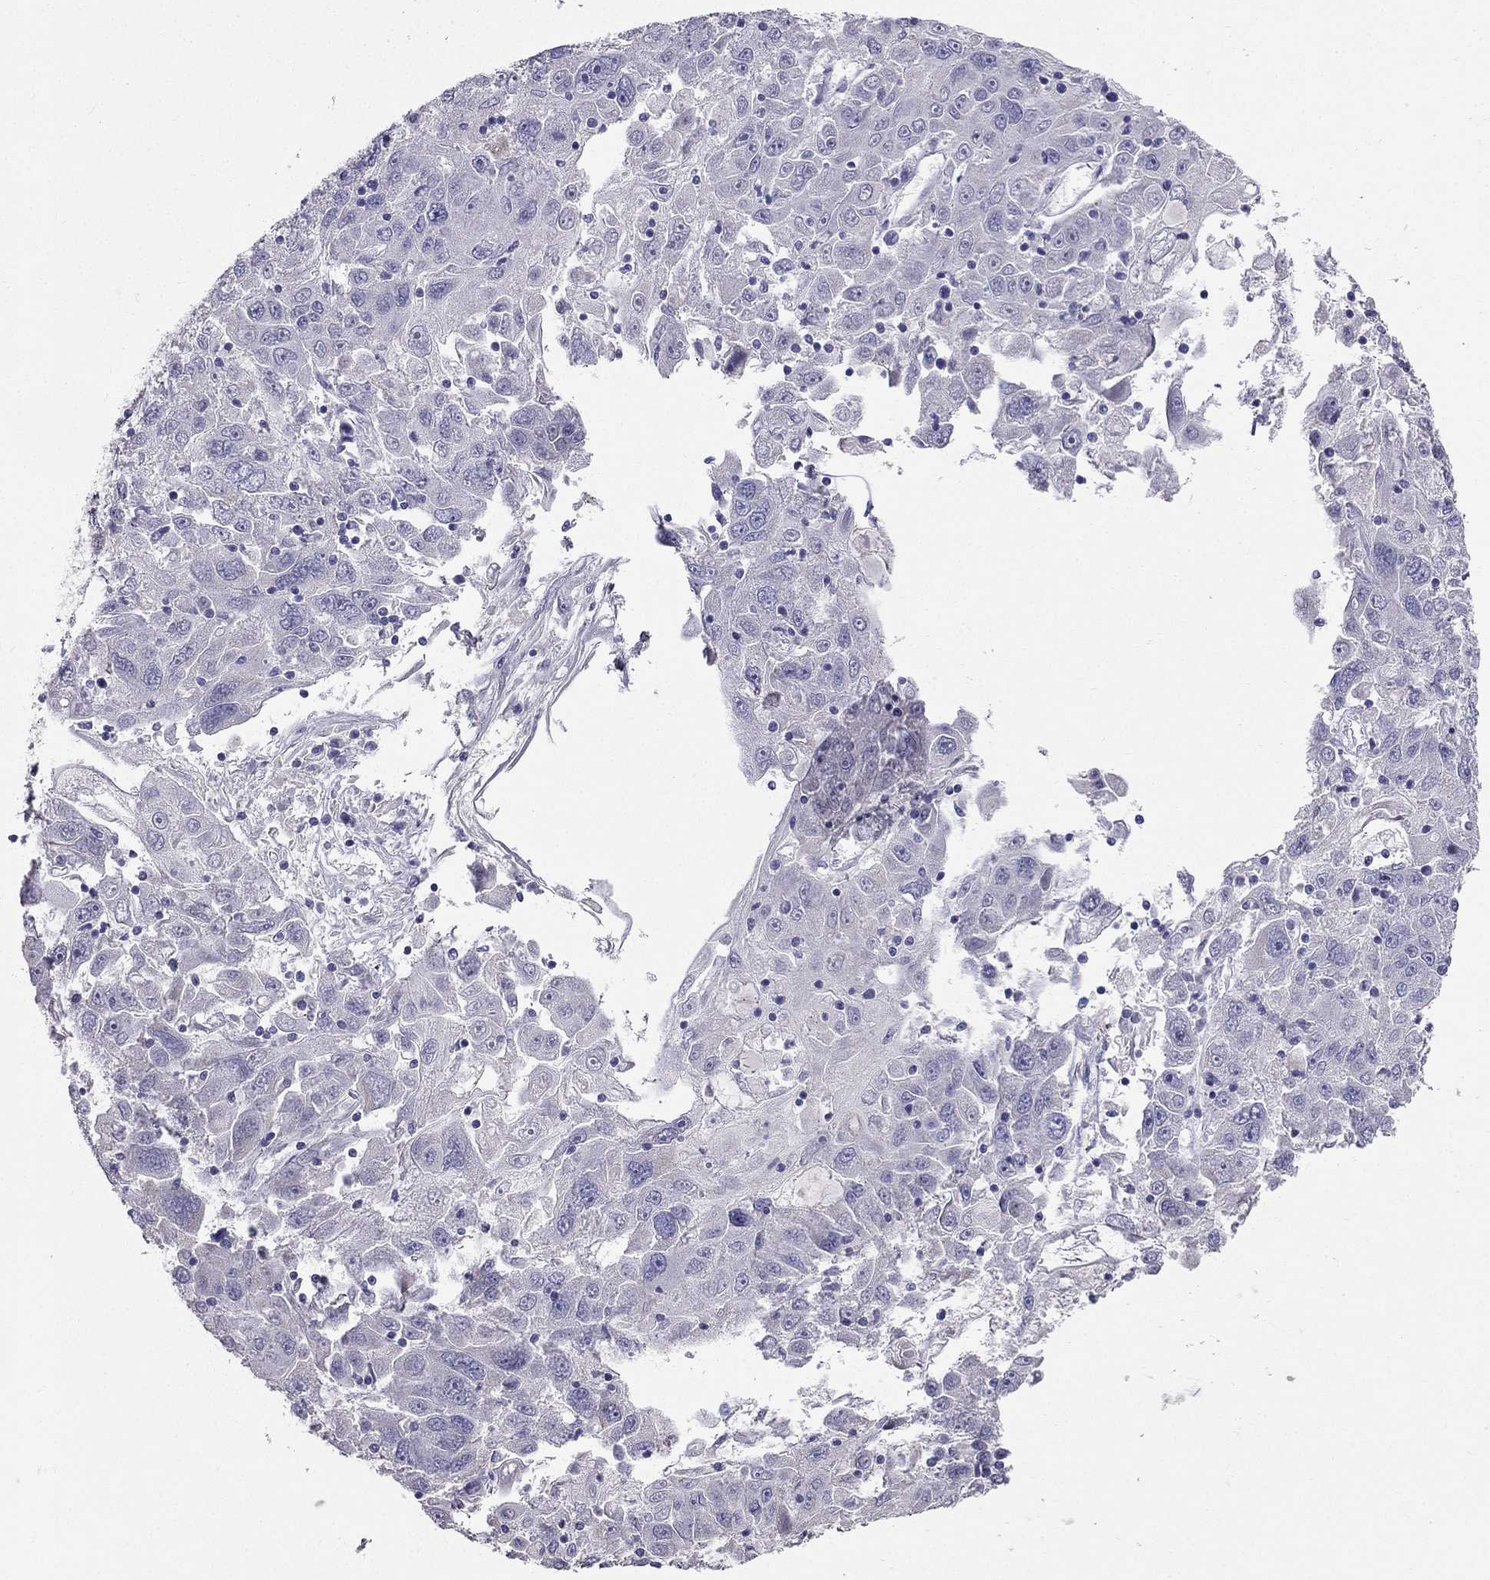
{"staining": {"intensity": "negative", "quantity": "none", "location": "none"}, "tissue": "stomach cancer", "cell_type": "Tumor cells", "image_type": "cancer", "snomed": [{"axis": "morphology", "description": "Adenocarcinoma, NOS"}, {"axis": "topography", "description": "Stomach"}], "caption": "Tumor cells are negative for protein expression in human adenocarcinoma (stomach).", "gene": "AS3MT", "patient": {"sex": "male", "age": 56}}